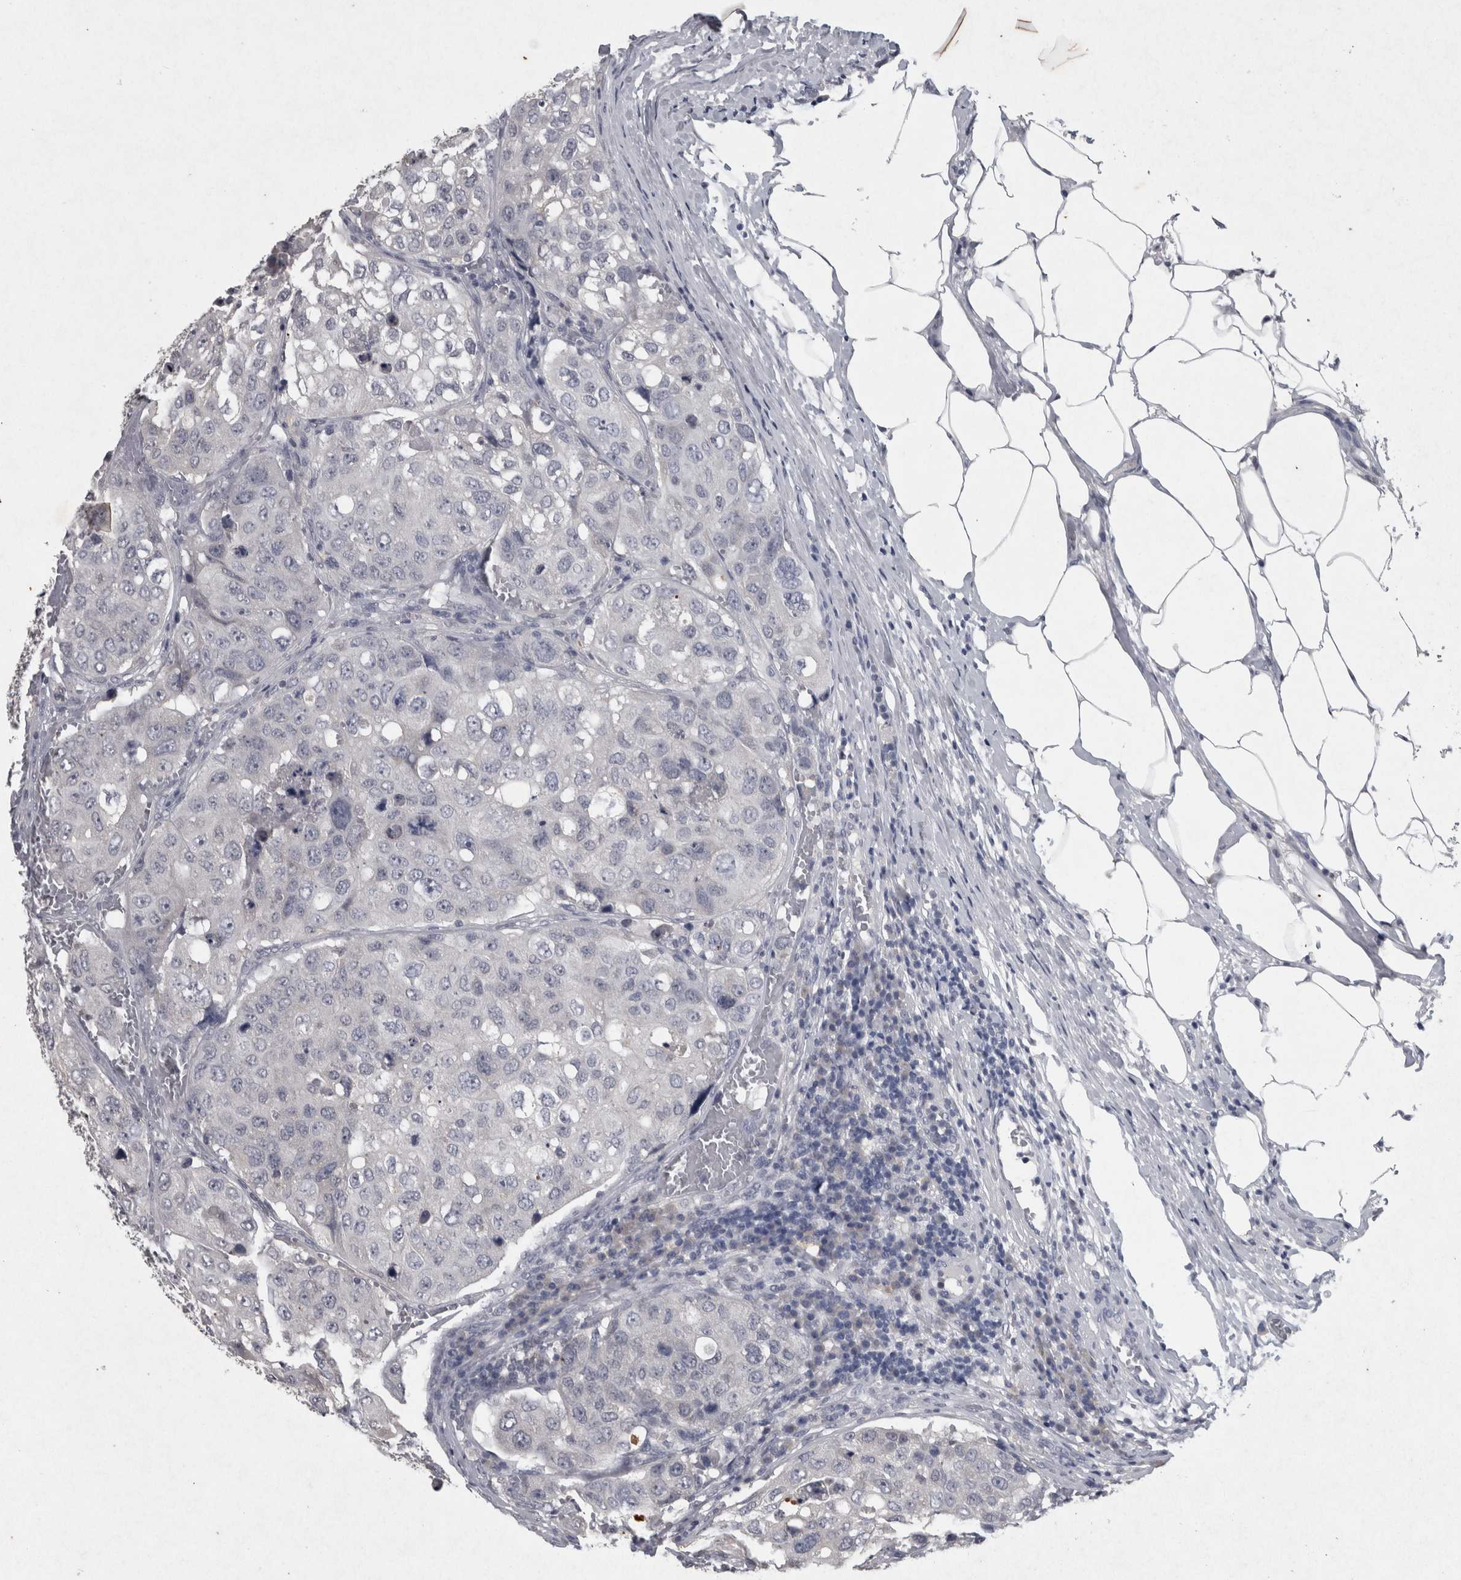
{"staining": {"intensity": "negative", "quantity": "none", "location": "none"}, "tissue": "urothelial cancer", "cell_type": "Tumor cells", "image_type": "cancer", "snomed": [{"axis": "morphology", "description": "Urothelial carcinoma, High grade"}, {"axis": "topography", "description": "Lymph node"}, {"axis": "topography", "description": "Urinary bladder"}], "caption": "High magnification brightfield microscopy of urothelial cancer stained with DAB (3,3'-diaminobenzidine) (brown) and counterstained with hematoxylin (blue): tumor cells show no significant positivity. (Immunohistochemistry, brightfield microscopy, high magnification).", "gene": "WNT7A", "patient": {"sex": "male", "age": 51}}